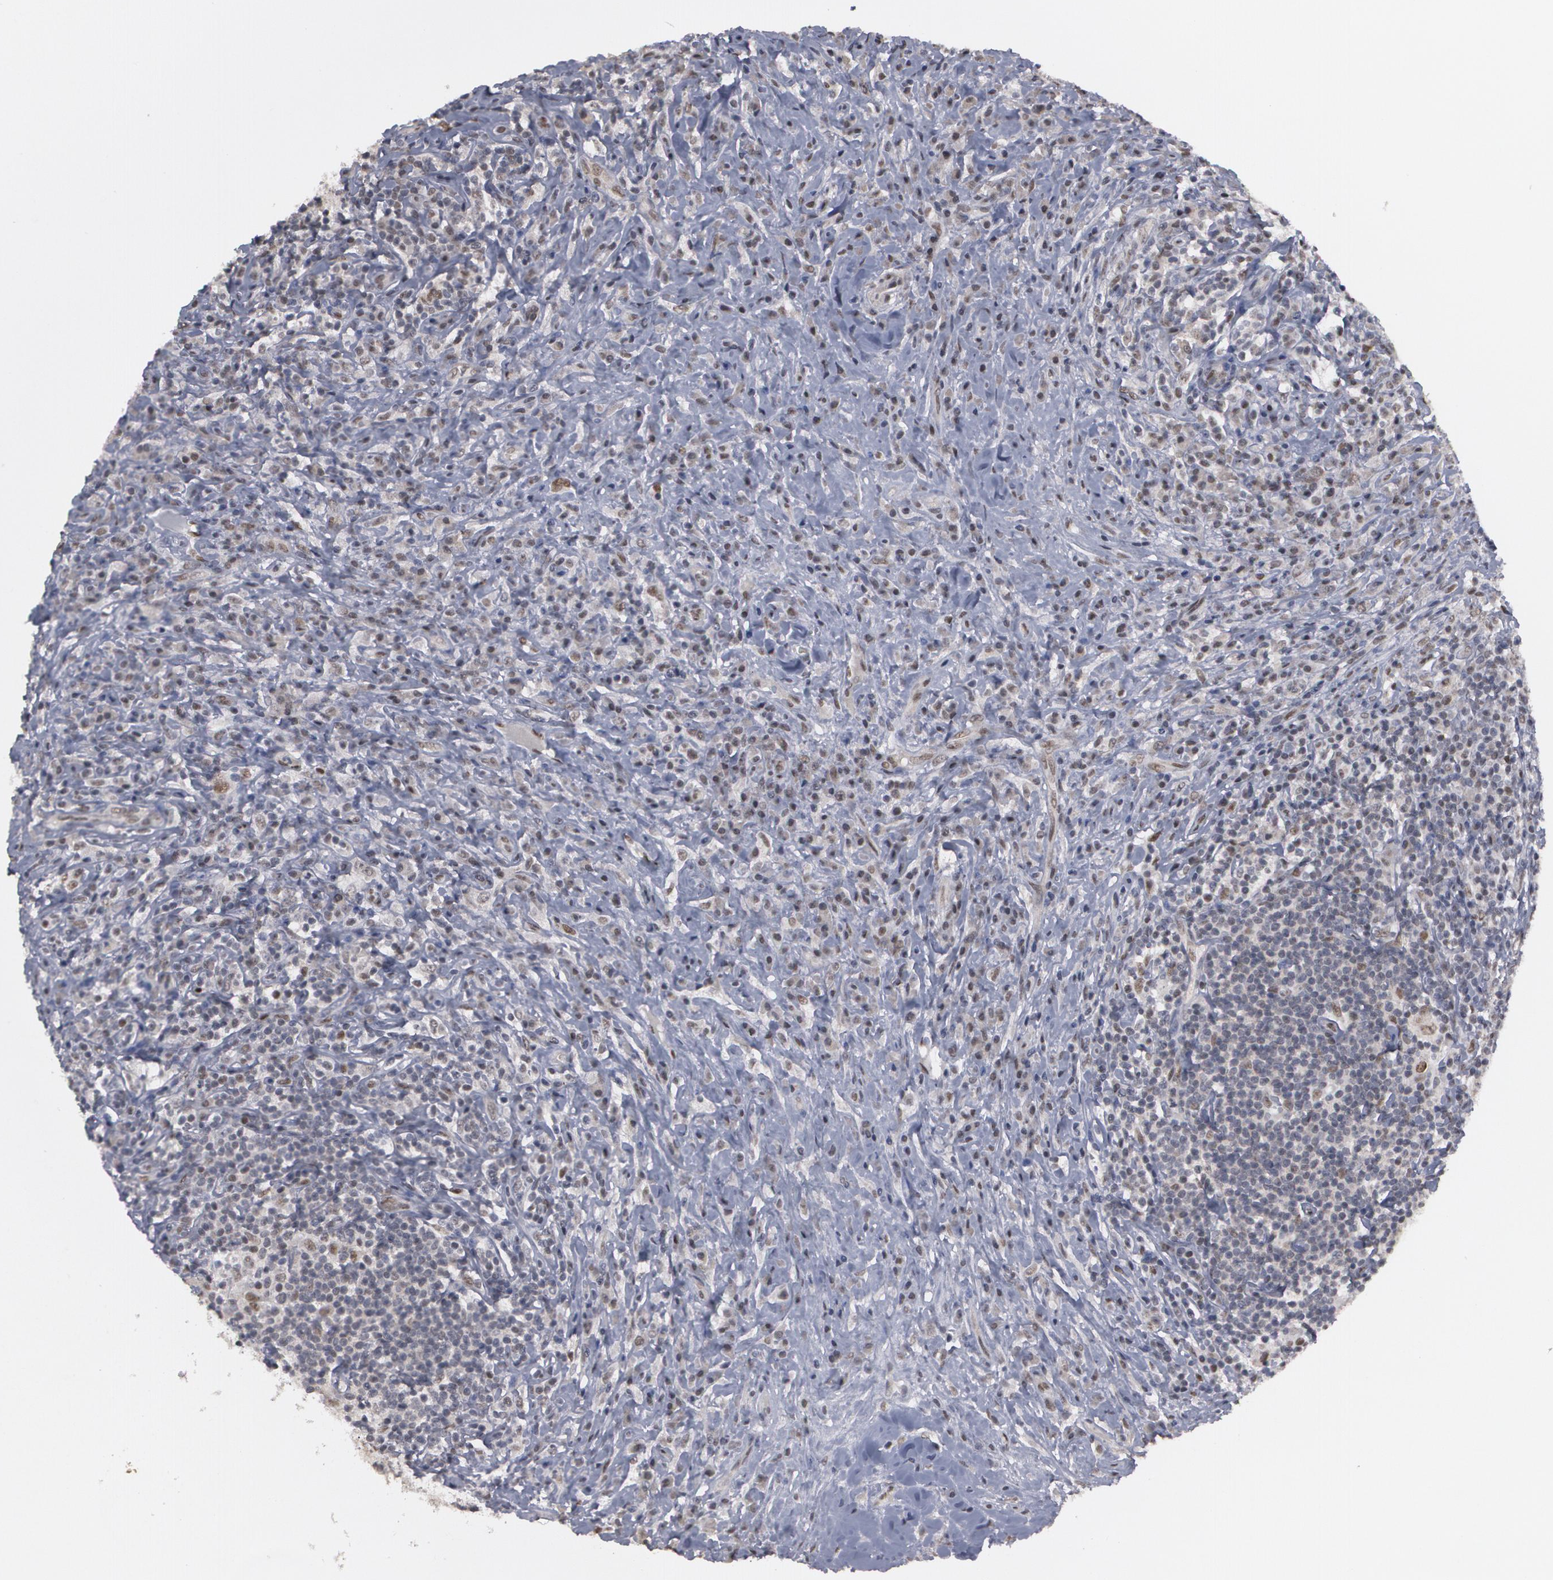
{"staining": {"intensity": "moderate", "quantity": "25%-75%", "location": "nuclear"}, "tissue": "lymphoma", "cell_type": "Tumor cells", "image_type": "cancer", "snomed": [{"axis": "morphology", "description": "Hodgkin's disease, NOS"}, {"axis": "topography", "description": "Lymph node"}], "caption": "Lymphoma stained with DAB IHC reveals medium levels of moderate nuclear expression in approximately 25%-75% of tumor cells. (DAB (3,3'-diaminobenzidine) = brown stain, brightfield microscopy at high magnification).", "gene": "INTS6", "patient": {"sex": "female", "age": 25}}